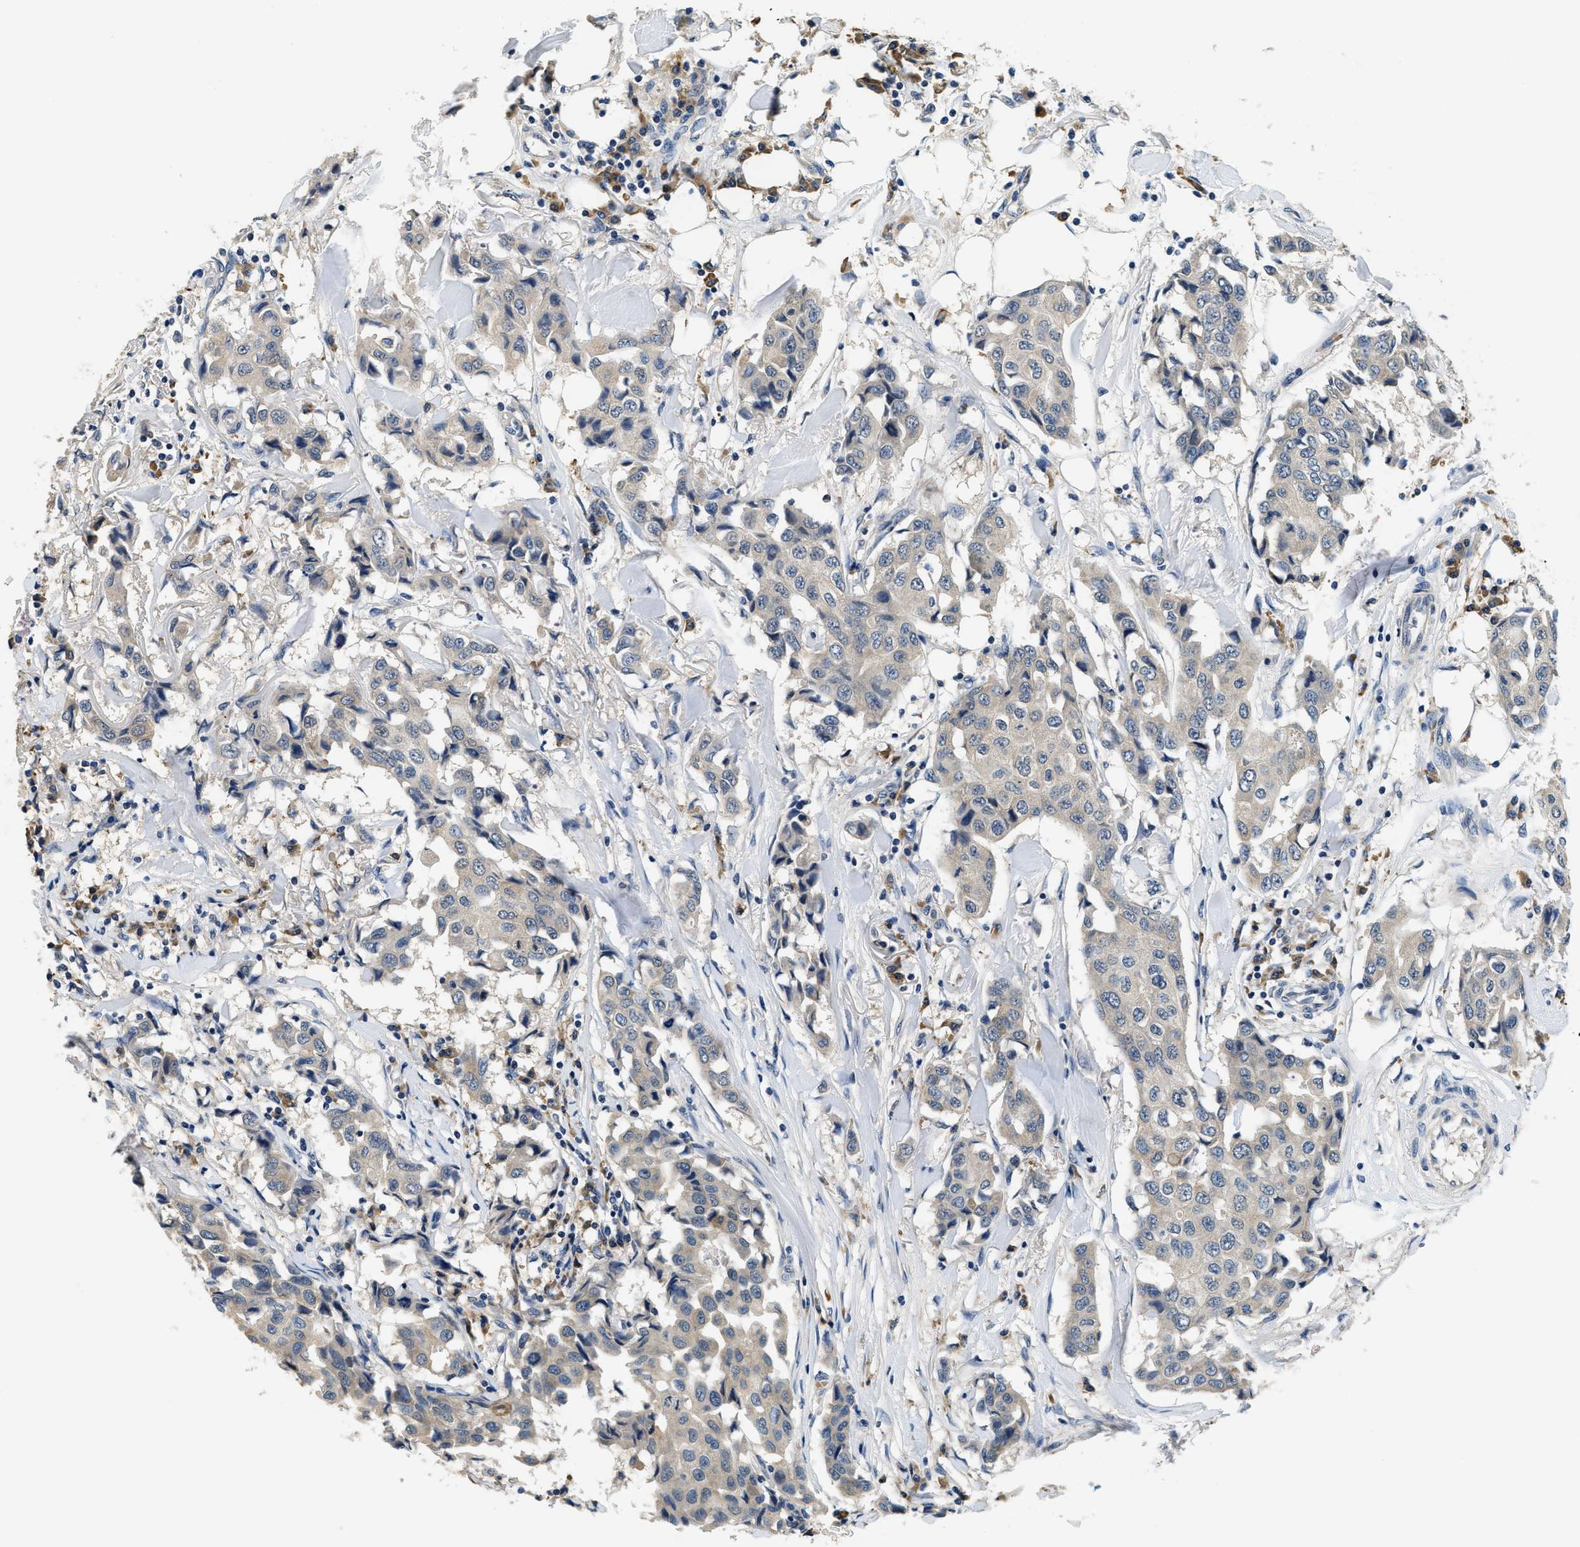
{"staining": {"intensity": "weak", "quantity": "25%-75%", "location": "cytoplasmic/membranous"}, "tissue": "breast cancer", "cell_type": "Tumor cells", "image_type": "cancer", "snomed": [{"axis": "morphology", "description": "Duct carcinoma"}, {"axis": "topography", "description": "Breast"}], "caption": "A brown stain labels weak cytoplasmic/membranous positivity of a protein in human breast invasive ductal carcinoma tumor cells. (brown staining indicates protein expression, while blue staining denotes nuclei).", "gene": "ALDH3A2", "patient": {"sex": "female", "age": 80}}